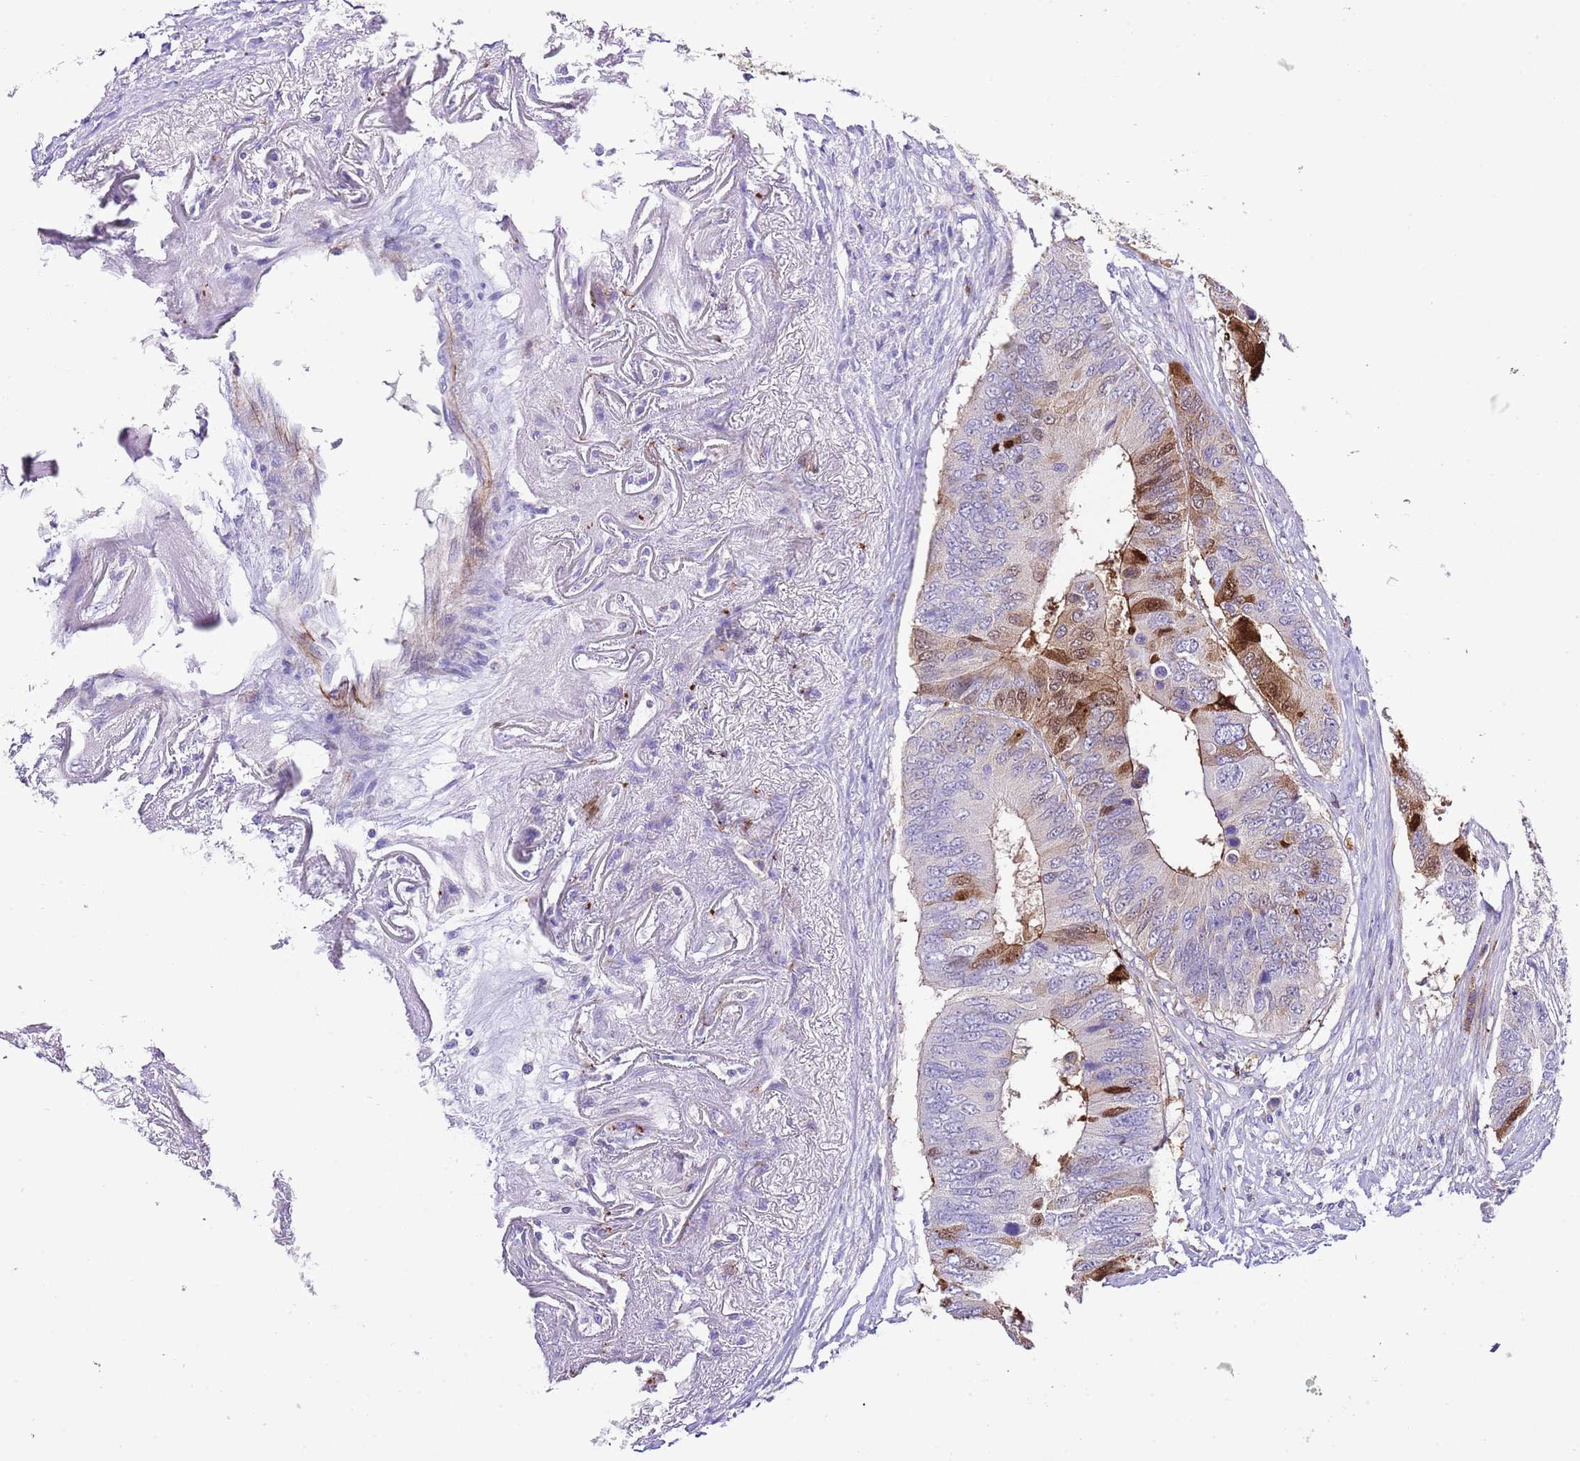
{"staining": {"intensity": "moderate", "quantity": "<25%", "location": "cytoplasmic/membranous,nuclear"}, "tissue": "colorectal cancer", "cell_type": "Tumor cells", "image_type": "cancer", "snomed": [{"axis": "morphology", "description": "Adenocarcinoma, NOS"}, {"axis": "topography", "description": "Colon"}], "caption": "Tumor cells display low levels of moderate cytoplasmic/membranous and nuclear positivity in about <25% of cells in colorectal cancer (adenocarcinoma).", "gene": "ALDH3A1", "patient": {"sex": "male", "age": 71}}